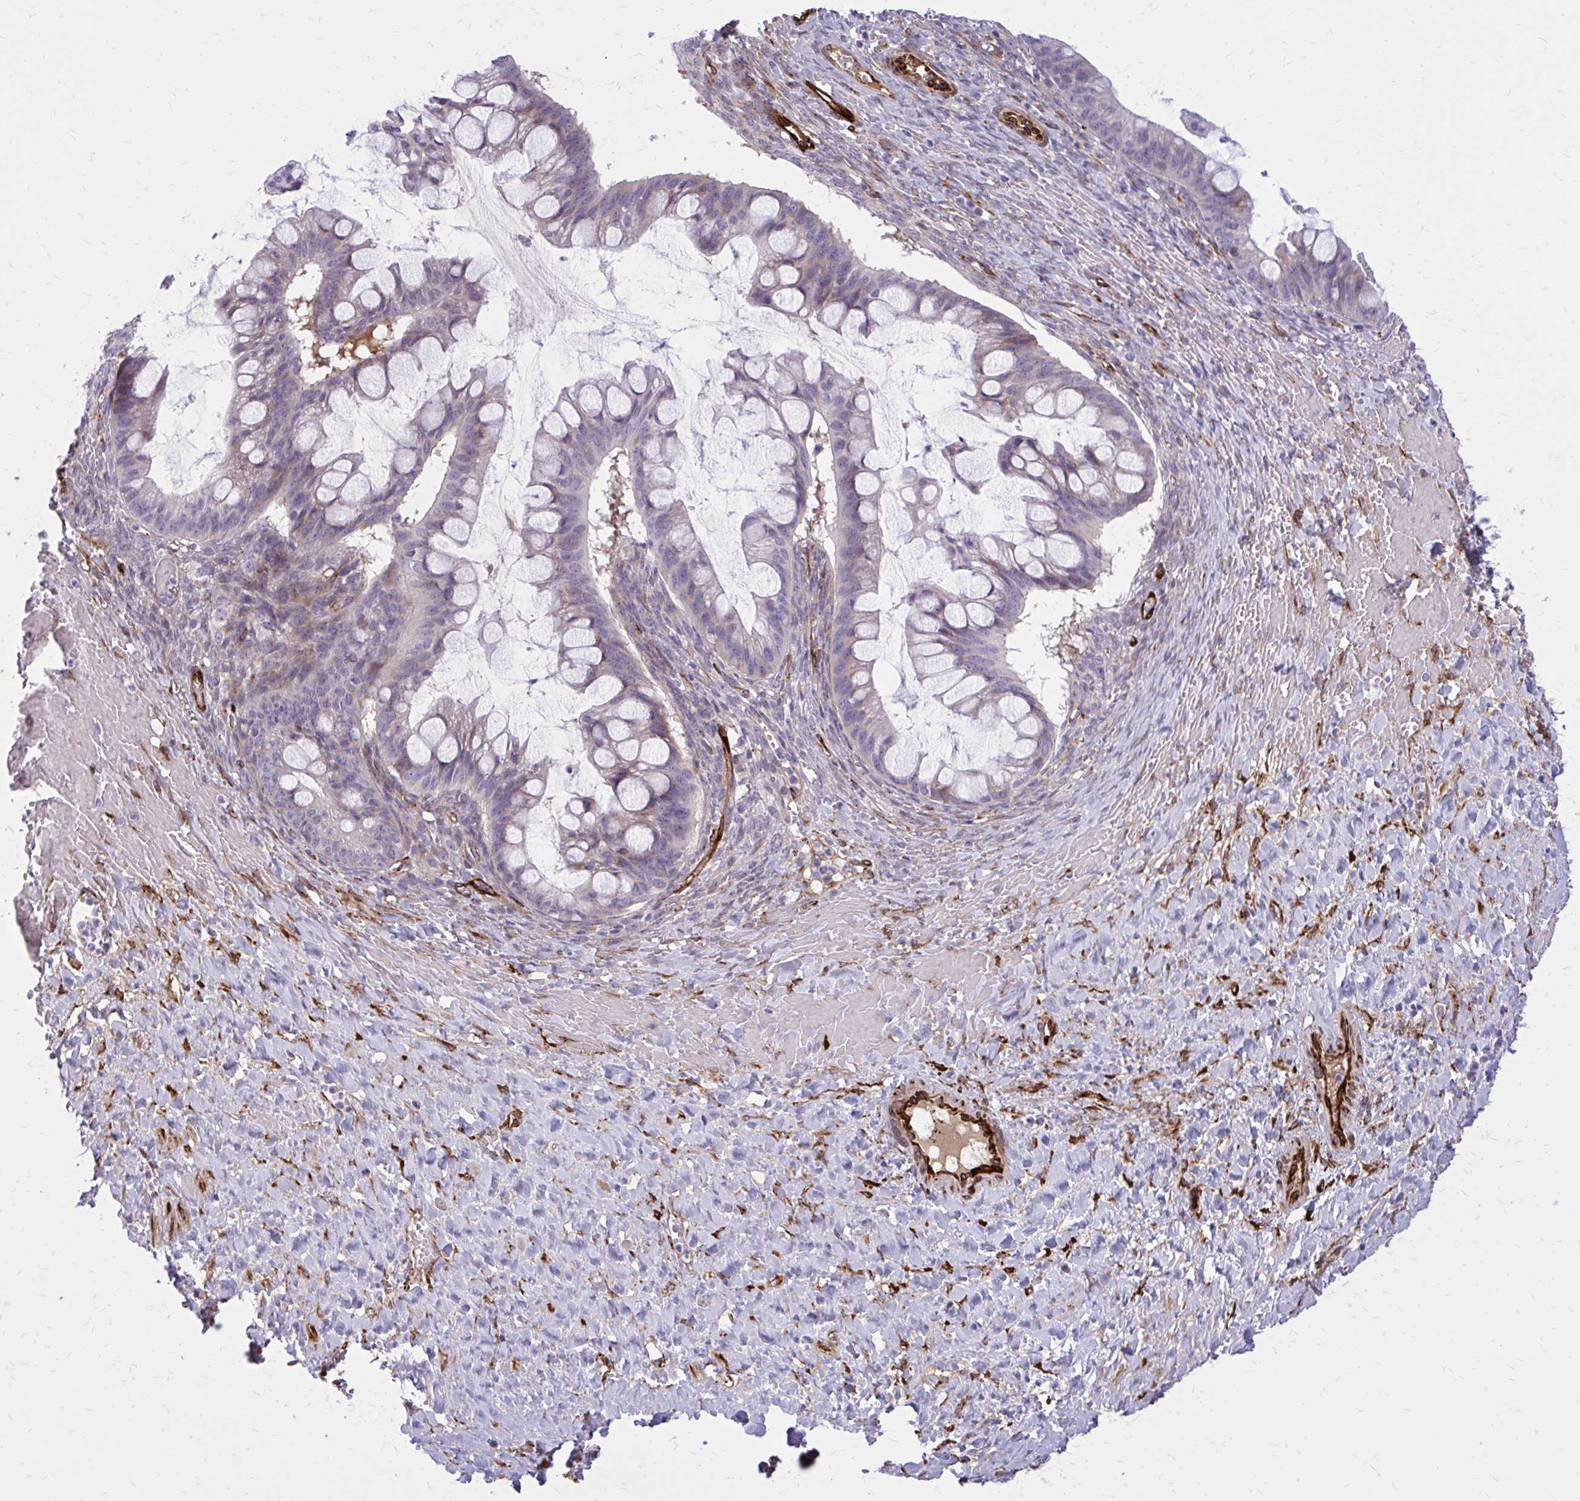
{"staining": {"intensity": "negative", "quantity": "none", "location": "none"}, "tissue": "ovarian cancer", "cell_type": "Tumor cells", "image_type": "cancer", "snomed": [{"axis": "morphology", "description": "Cystadenocarcinoma, mucinous, NOS"}, {"axis": "topography", "description": "Ovary"}], "caption": "Mucinous cystadenocarcinoma (ovarian) was stained to show a protein in brown. There is no significant expression in tumor cells.", "gene": "BEND5", "patient": {"sex": "female", "age": 73}}